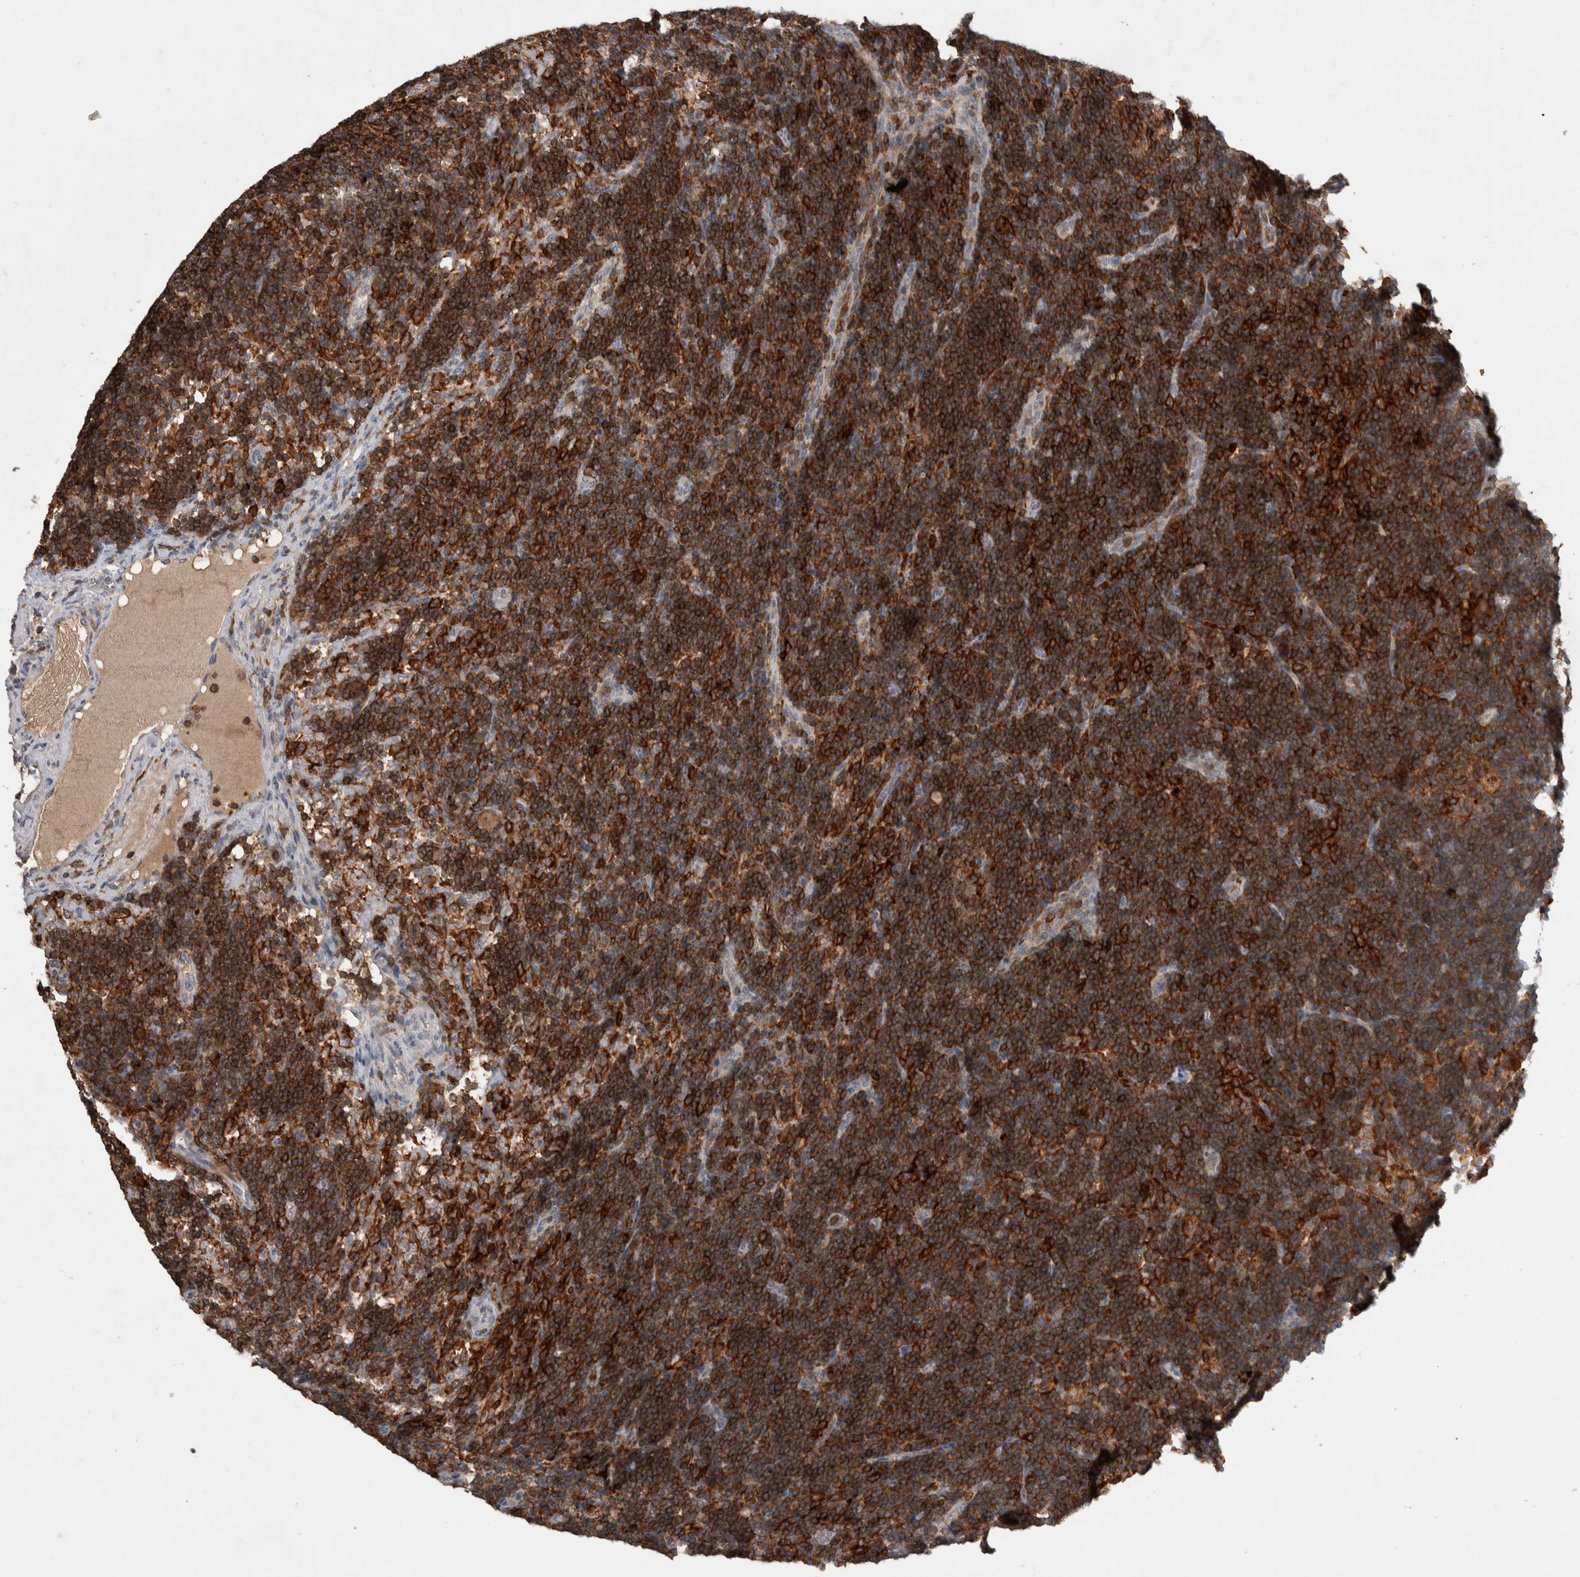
{"staining": {"intensity": "strong", "quantity": ">75%", "location": "cytoplasmic/membranous"}, "tissue": "lymph node", "cell_type": "Germinal center cells", "image_type": "normal", "snomed": [{"axis": "morphology", "description": "Normal tissue, NOS"}, {"axis": "topography", "description": "Lymph node"}], "caption": "The micrograph exhibits staining of normal lymph node, revealing strong cytoplasmic/membranous protein positivity (brown color) within germinal center cells.", "gene": "GFRA2", "patient": {"sex": "female", "age": 22}}